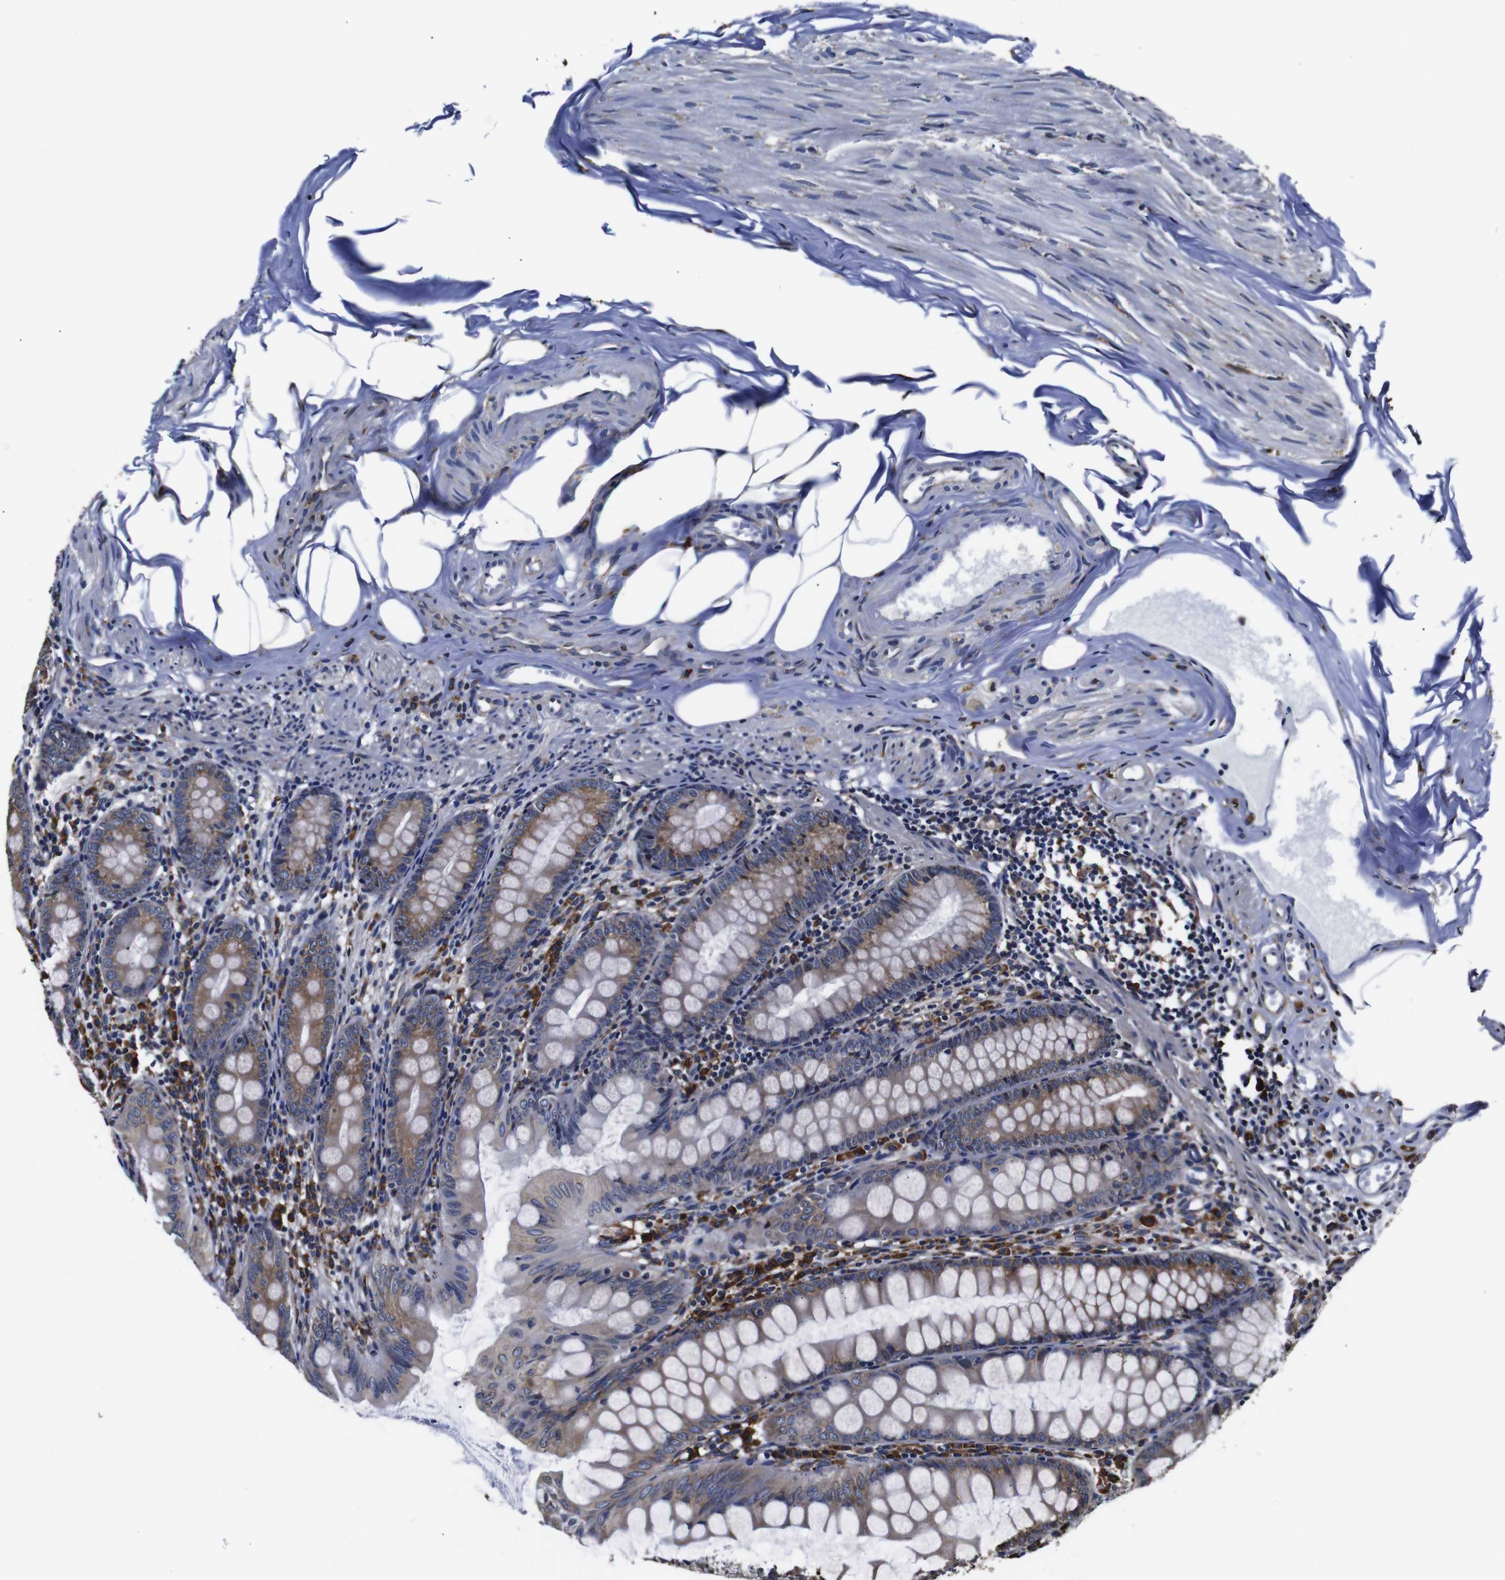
{"staining": {"intensity": "moderate", "quantity": ">75%", "location": "cytoplasmic/membranous"}, "tissue": "appendix", "cell_type": "Glandular cells", "image_type": "normal", "snomed": [{"axis": "morphology", "description": "Normal tissue, NOS"}, {"axis": "topography", "description": "Appendix"}], "caption": "This histopathology image reveals immunohistochemistry (IHC) staining of unremarkable human appendix, with medium moderate cytoplasmic/membranous positivity in approximately >75% of glandular cells.", "gene": "PPIB", "patient": {"sex": "female", "age": 77}}